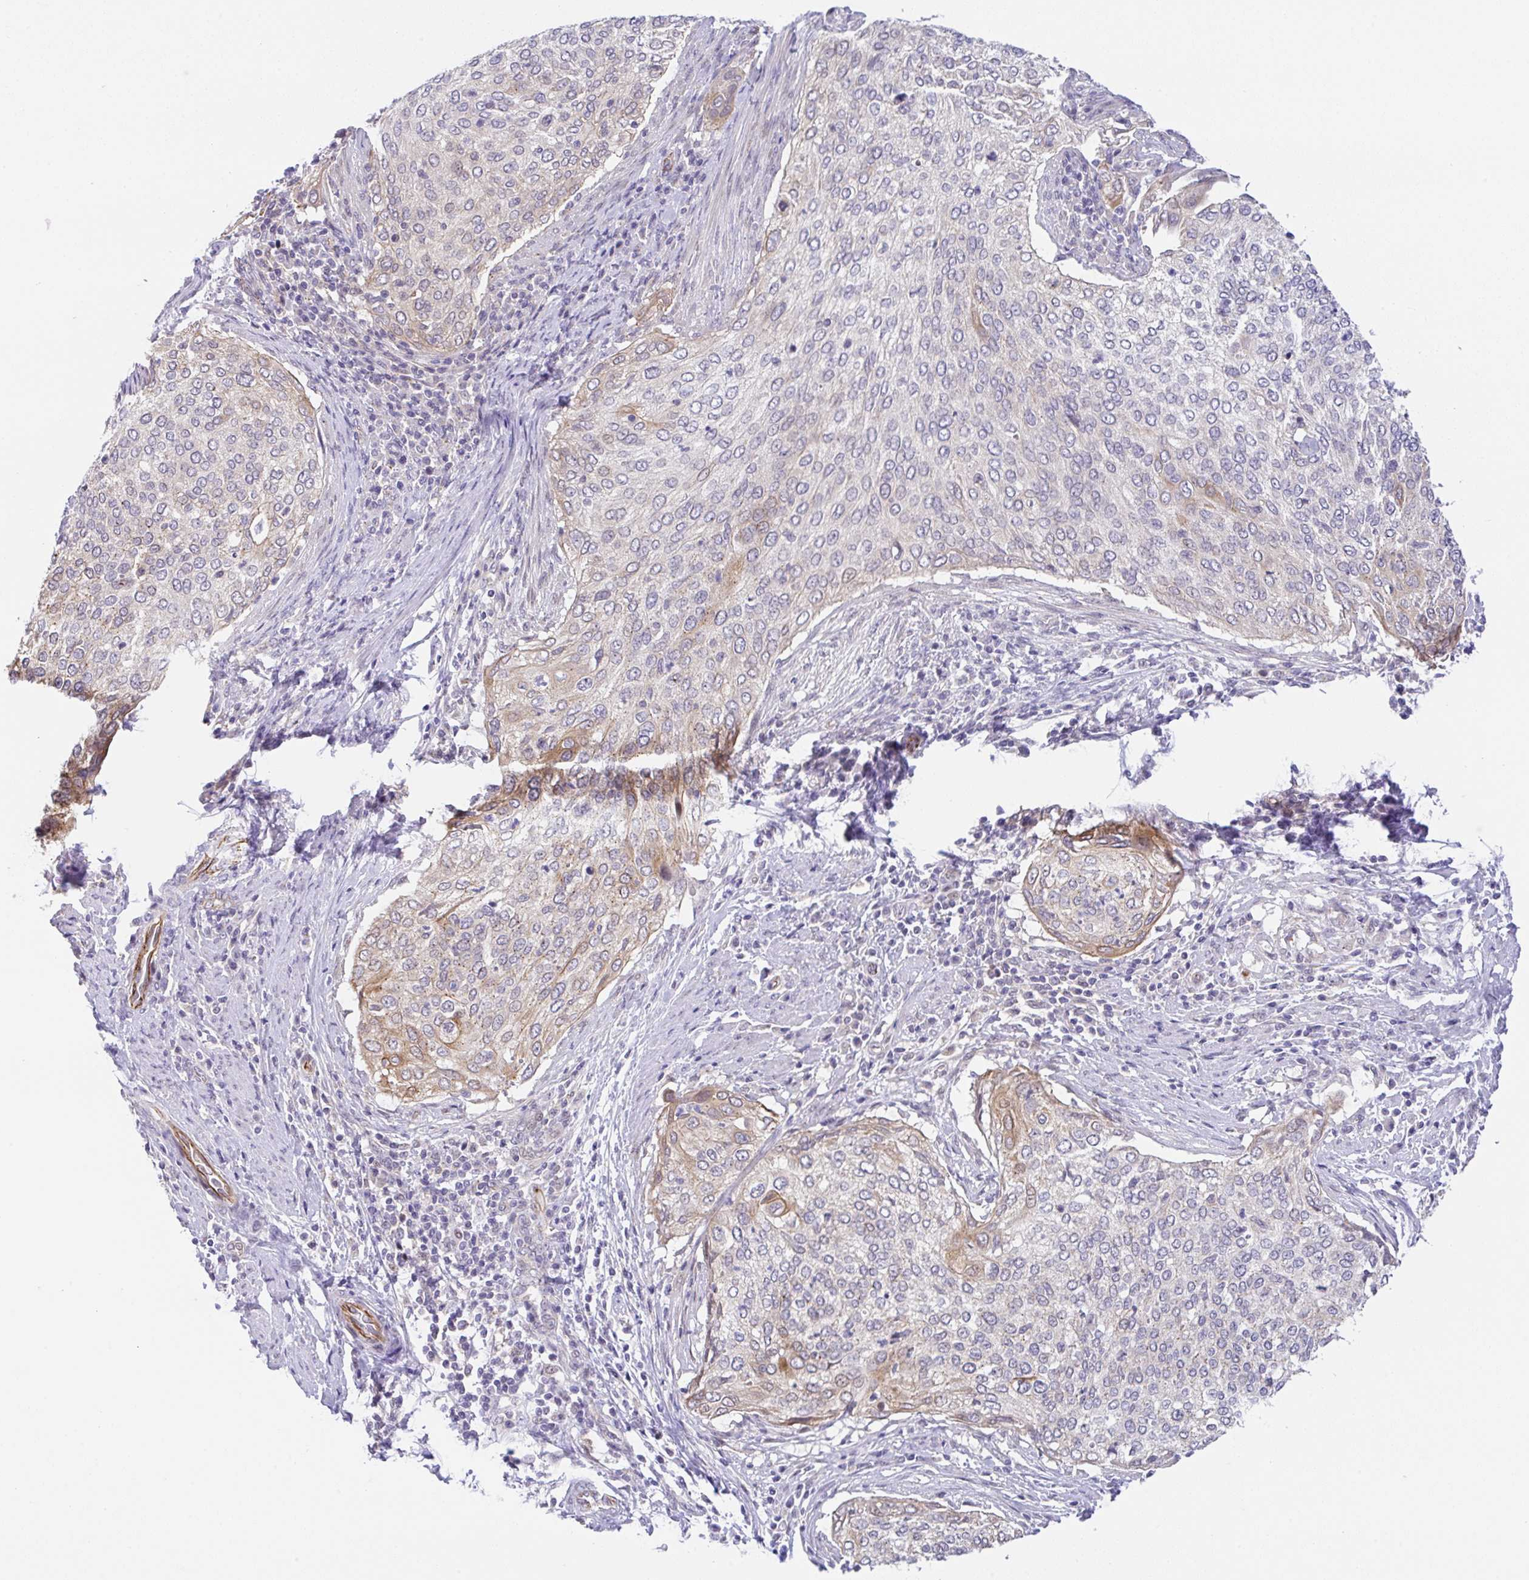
{"staining": {"intensity": "moderate", "quantity": "<25%", "location": "cytoplasmic/membranous"}, "tissue": "cervical cancer", "cell_type": "Tumor cells", "image_type": "cancer", "snomed": [{"axis": "morphology", "description": "Squamous cell carcinoma, NOS"}, {"axis": "topography", "description": "Cervix"}], "caption": "About <25% of tumor cells in cervical cancer reveal moderate cytoplasmic/membranous protein positivity as visualized by brown immunohistochemical staining.", "gene": "CGNL1", "patient": {"sex": "female", "age": 38}}